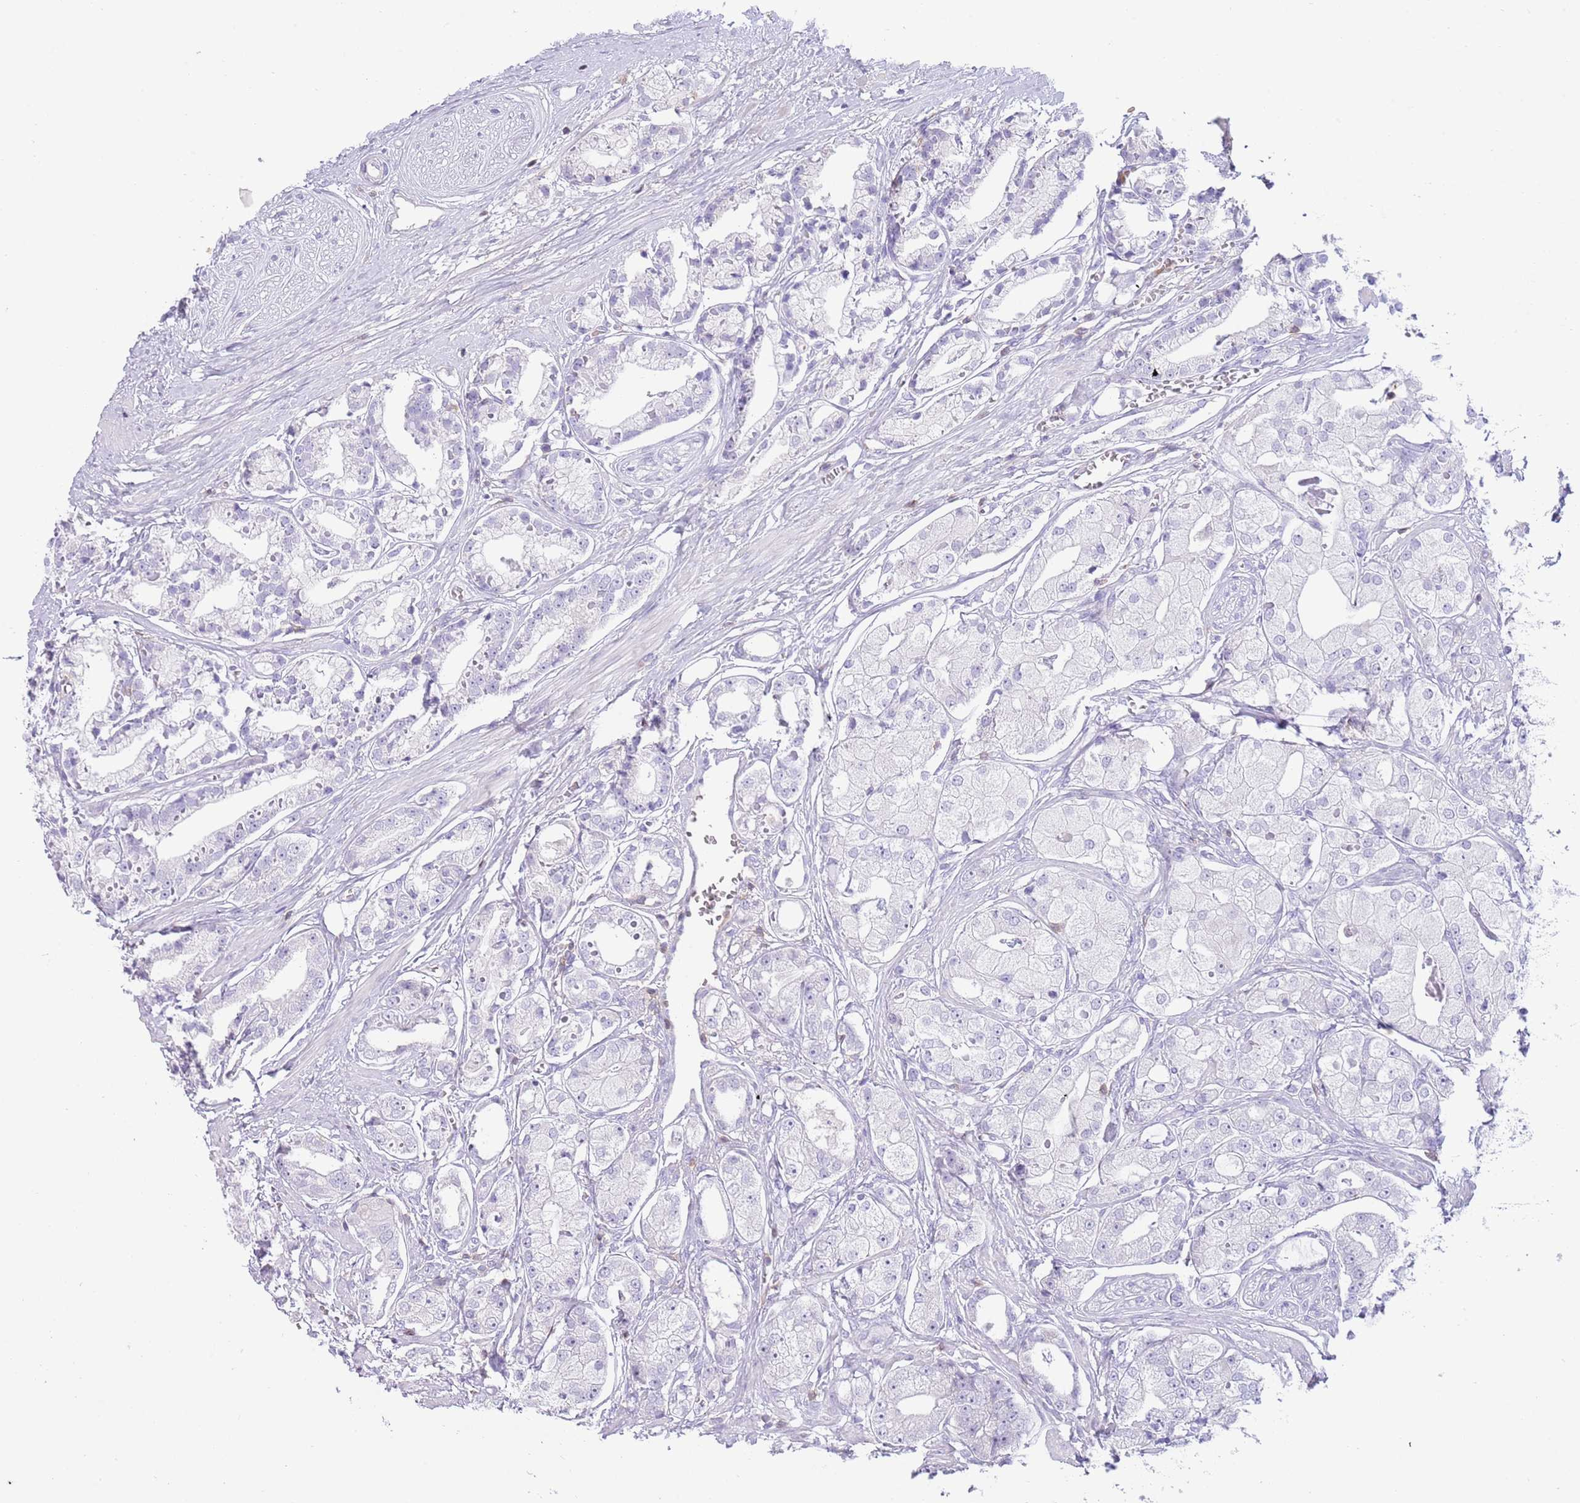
{"staining": {"intensity": "negative", "quantity": "none", "location": "none"}, "tissue": "prostate cancer", "cell_type": "Tumor cells", "image_type": "cancer", "snomed": [{"axis": "morphology", "description": "Adenocarcinoma, High grade"}, {"axis": "topography", "description": "Prostate"}], "caption": "Immunohistochemistry of human prostate cancer (high-grade adenocarcinoma) reveals no expression in tumor cells.", "gene": "OR4Q3", "patient": {"sex": "male", "age": 71}}